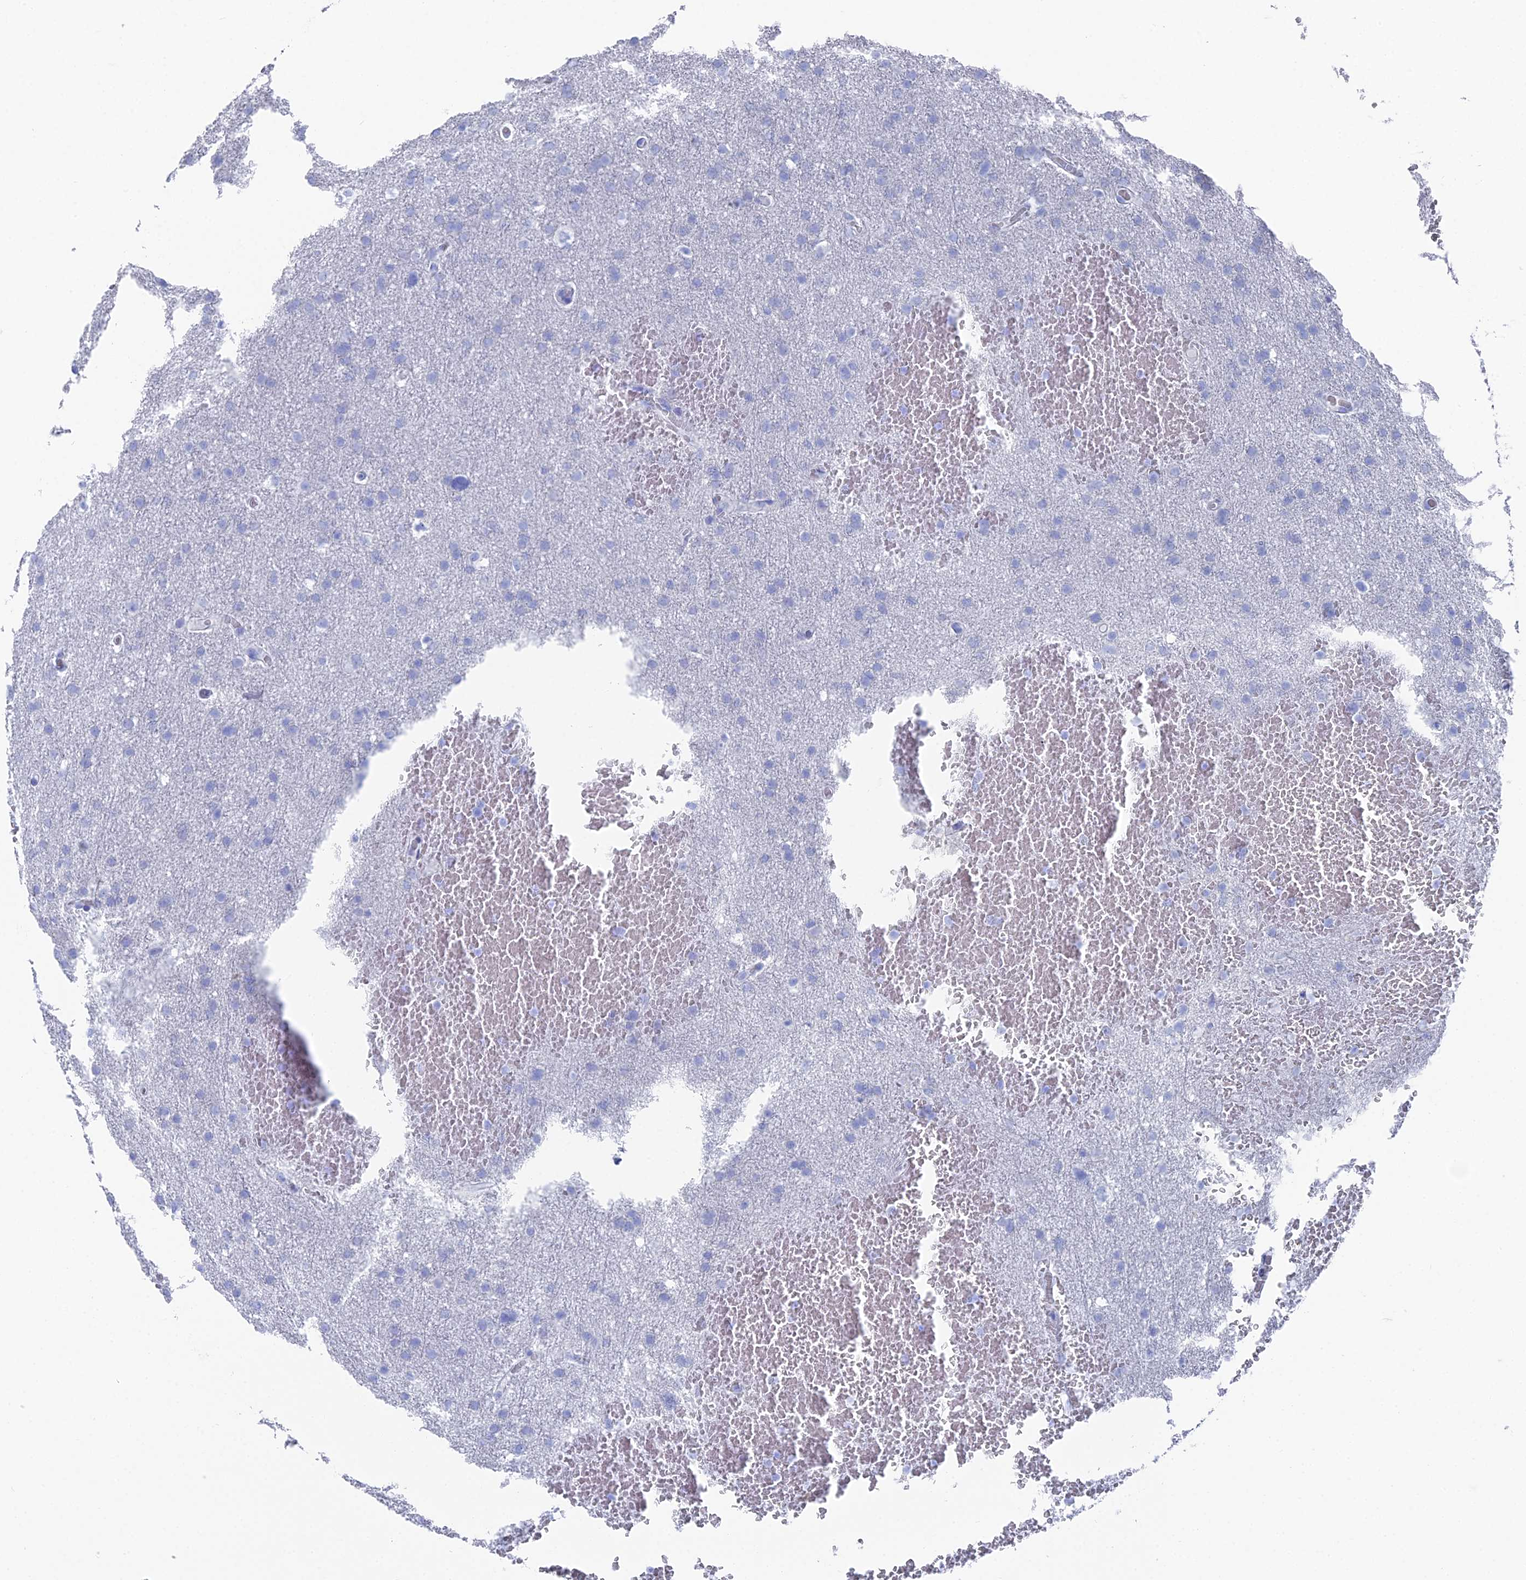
{"staining": {"intensity": "negative", "quantity": "none", "location": "none"}, "tissue": "glioma", "cell_type": "Tumor cells", "image_type": "cancer", "snomed": [{"axis": "morphology", "description": "Glioma, malignant, High grade"}, {"axis": "topography", "description": "Cerebral cortex"}], "caption": "Photomicrograph shows no significant protein staining in tumor cells of glioma. The staining was performed using DAB (3,3'-diaminobenzidine) to visualize the protein expression in brown, while the nuclei were stained in blue with hematoxylin (Magnification: 20x).", "gene": "ENPP3", "patient": {"sex": "female", "age": 36}}